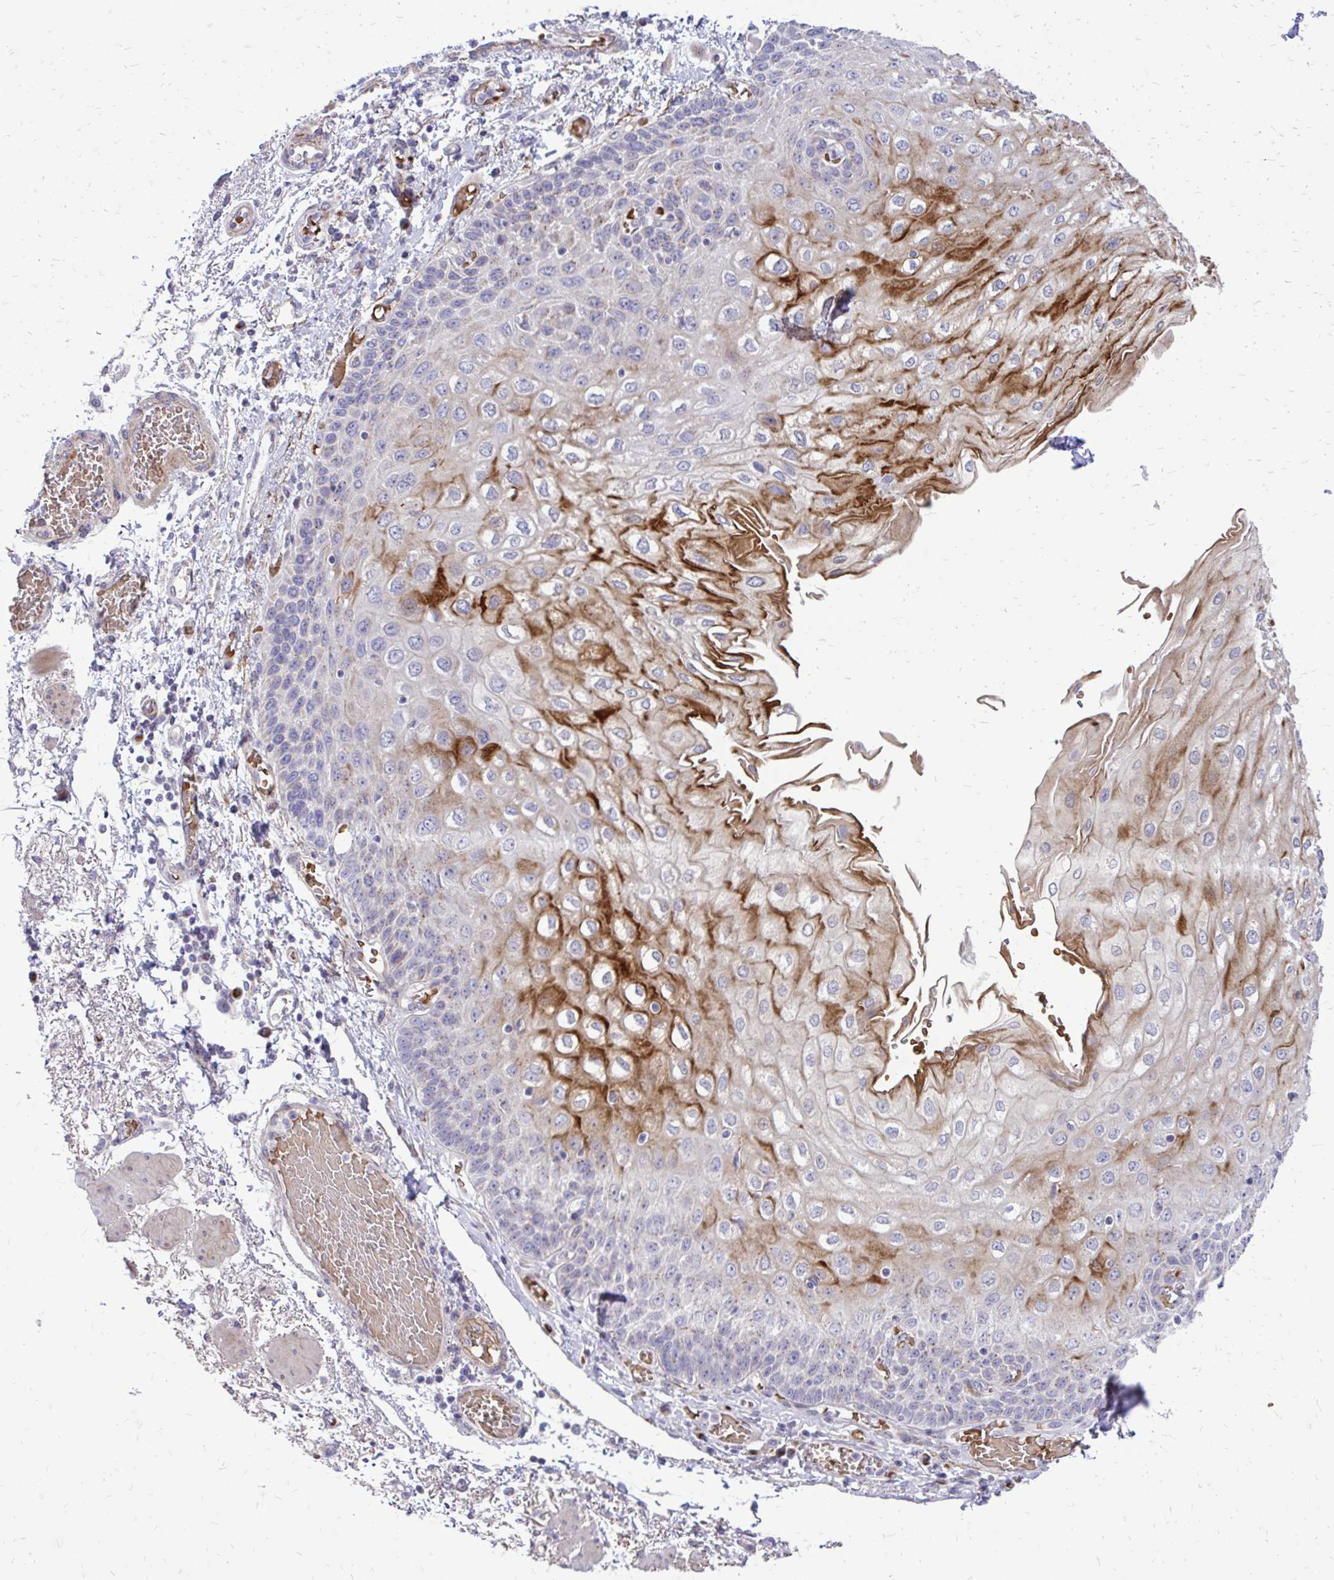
{"staining": {"intensity": "strong", "quantity": "<25%", "location": "cytoplasmic/membranous"}, "tissue": "esophagus", "cell_type": "Squamous epithelial cells", "image_type": "normal", "snomed": [{"axis": "morphology", "description": "Normal tissue, NOS"}, {"axis": "morphology", "description": "Adenocarcinoma, NOS"}, {"axis": "topography", "description": "Esophagus"}], "caption": "Squamous epithelial cells reveal strong cytoplasmic/membranous expression in about <25% of cells in benign esophagus. The staining is performed using DAB brown chromogen to label protein expression. The nuclei are counter-stained blue using hematoxylin.", "gene": "FUNDC2", "patient": {"sex": "male", "age": 81}}